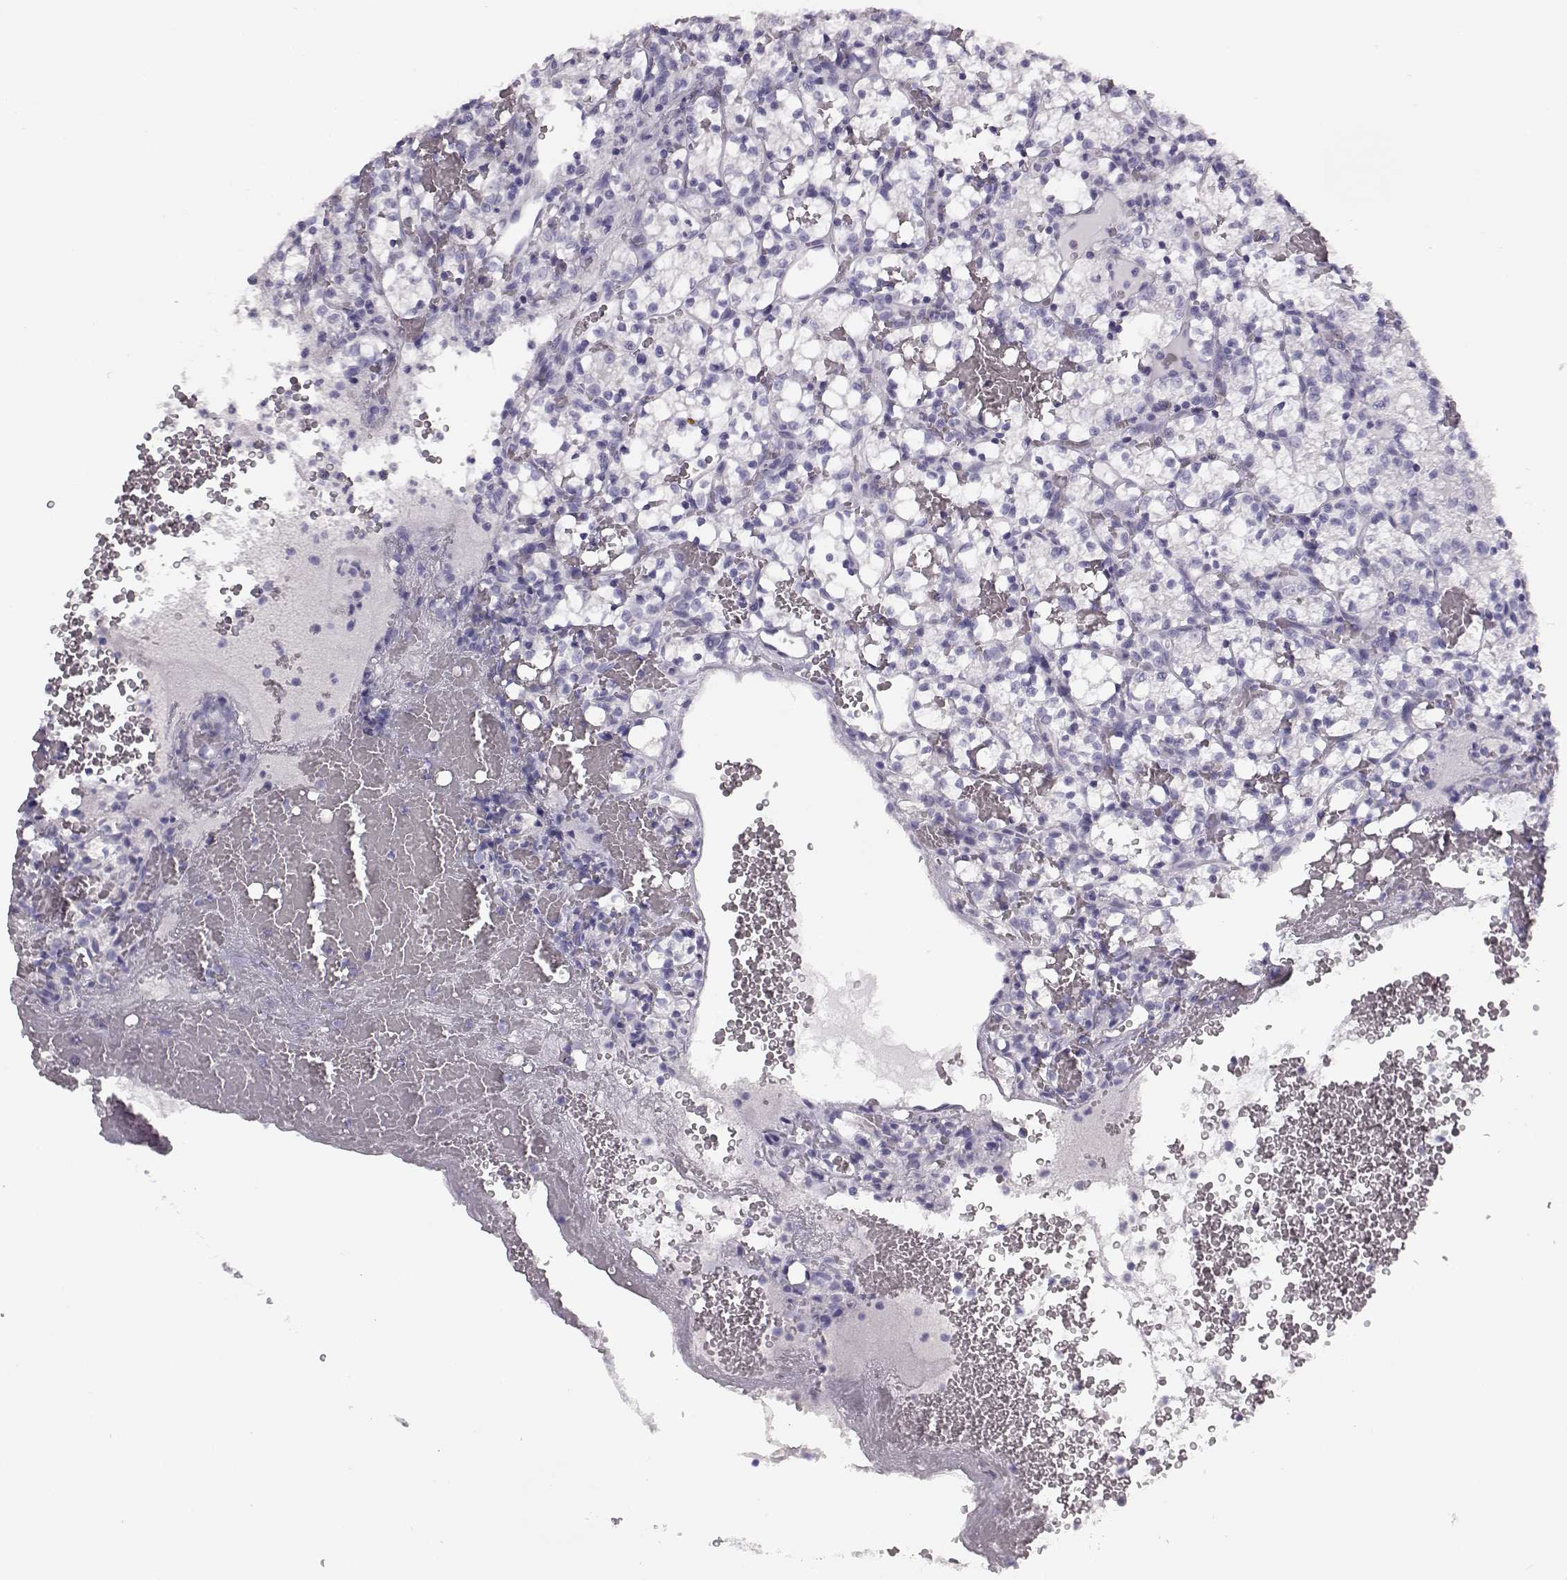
{"staining": {"intensity": "negative", "quantity": "none", "location": "none"}, "tissue": "renal cancer", "cell_type": "Tumor cells", "image_type": "cancer", "snomed": [{"axis": "morphology", "description": "Adenocarcinoma, NOS"}, {"axis": "topography", "description": "Kidney"}], "caption": "A high-resolution micrograph shows IHC staining of adenocarcinoma (renal), which shows no significant positivity in tumor cells.", "gene": "BFSP2", "patient": {"sex": "female", "age": 69}}